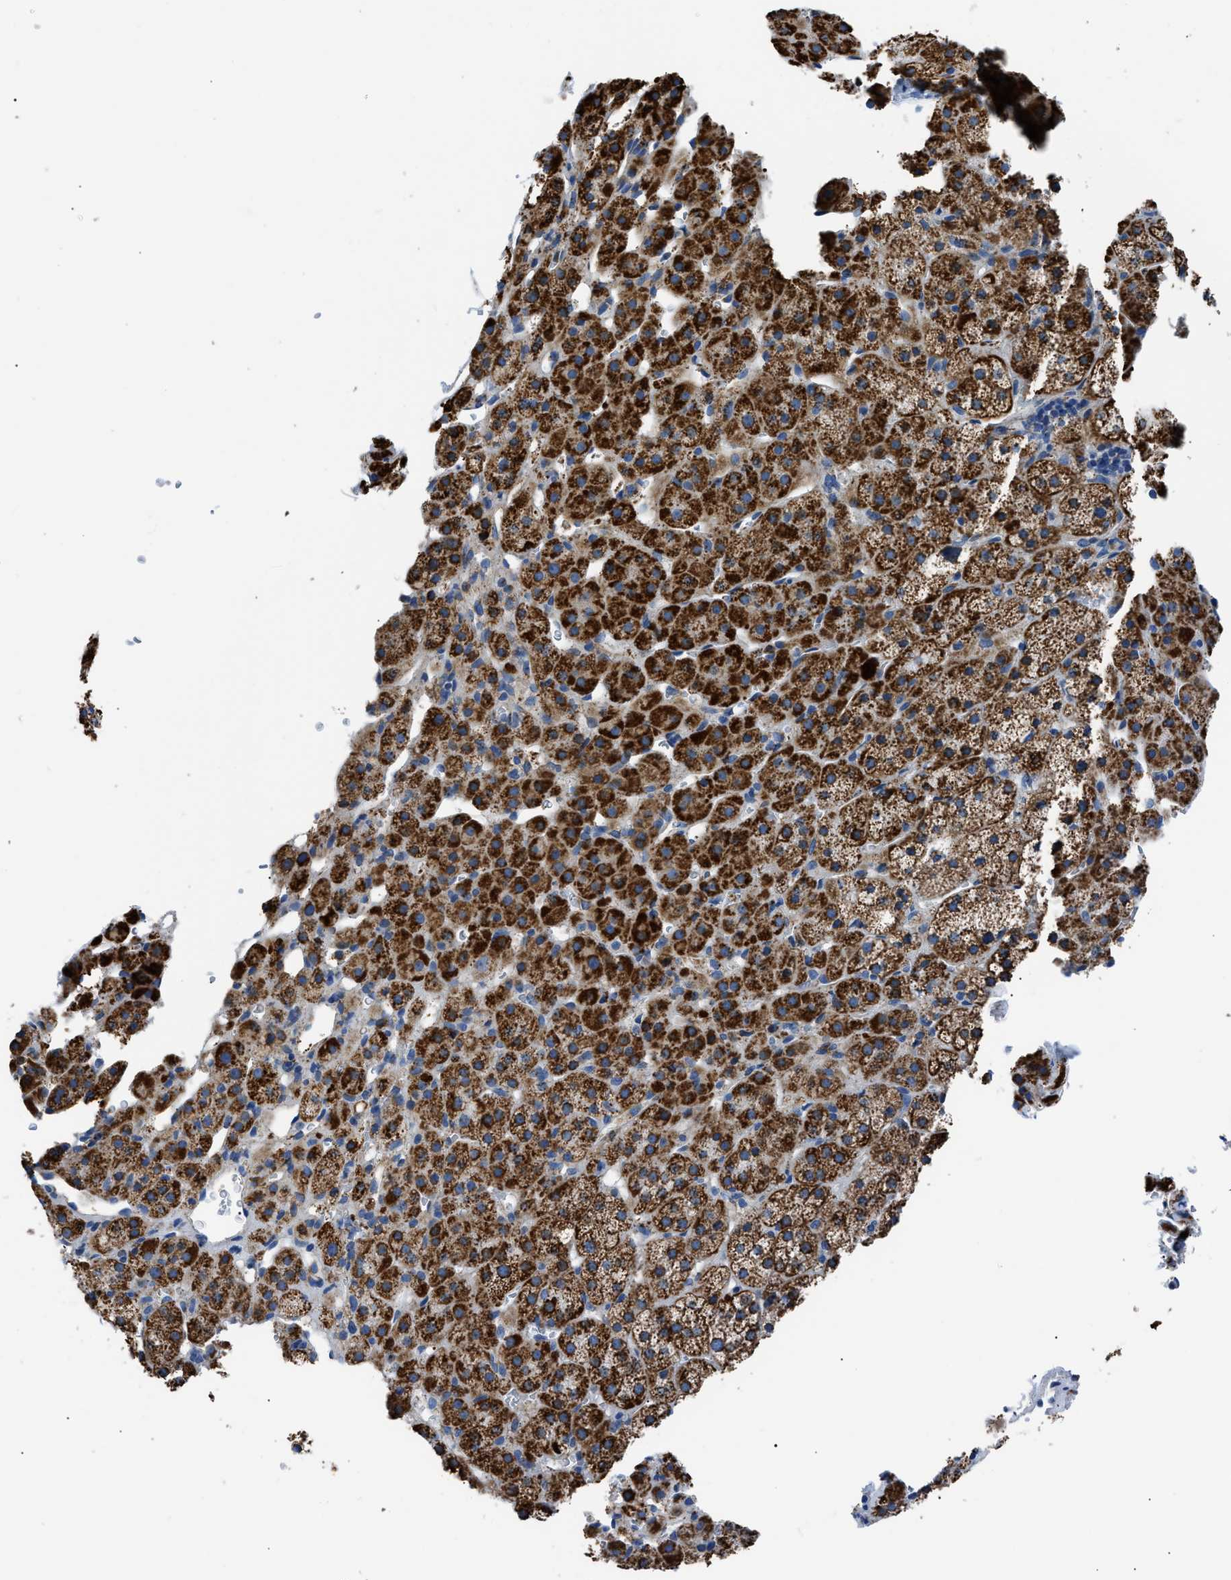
{"staining": {"intensity": "strong", "quantity": ">75%", "location": "cytoplasmic/membranous"}, "tissue": "adrenal gland", "cell_type": "Glandular cells", "image_type": "normal", "snomed": [{"axis": "morphology", "description": "Normal tissue, NOS"}, {"axis": "topography", "description": "Adrenal gland"}], "caption": "Protein expression analysis of unremarkable adrenal gland displays strong cytoplasmic/membranous staining in approximately >75% of glandular cells. (DAB IHC, brown staining for protein, blue staining for nuclei).", "gene": "PHB2", "patient": {"sex": "female", "age": 57}}